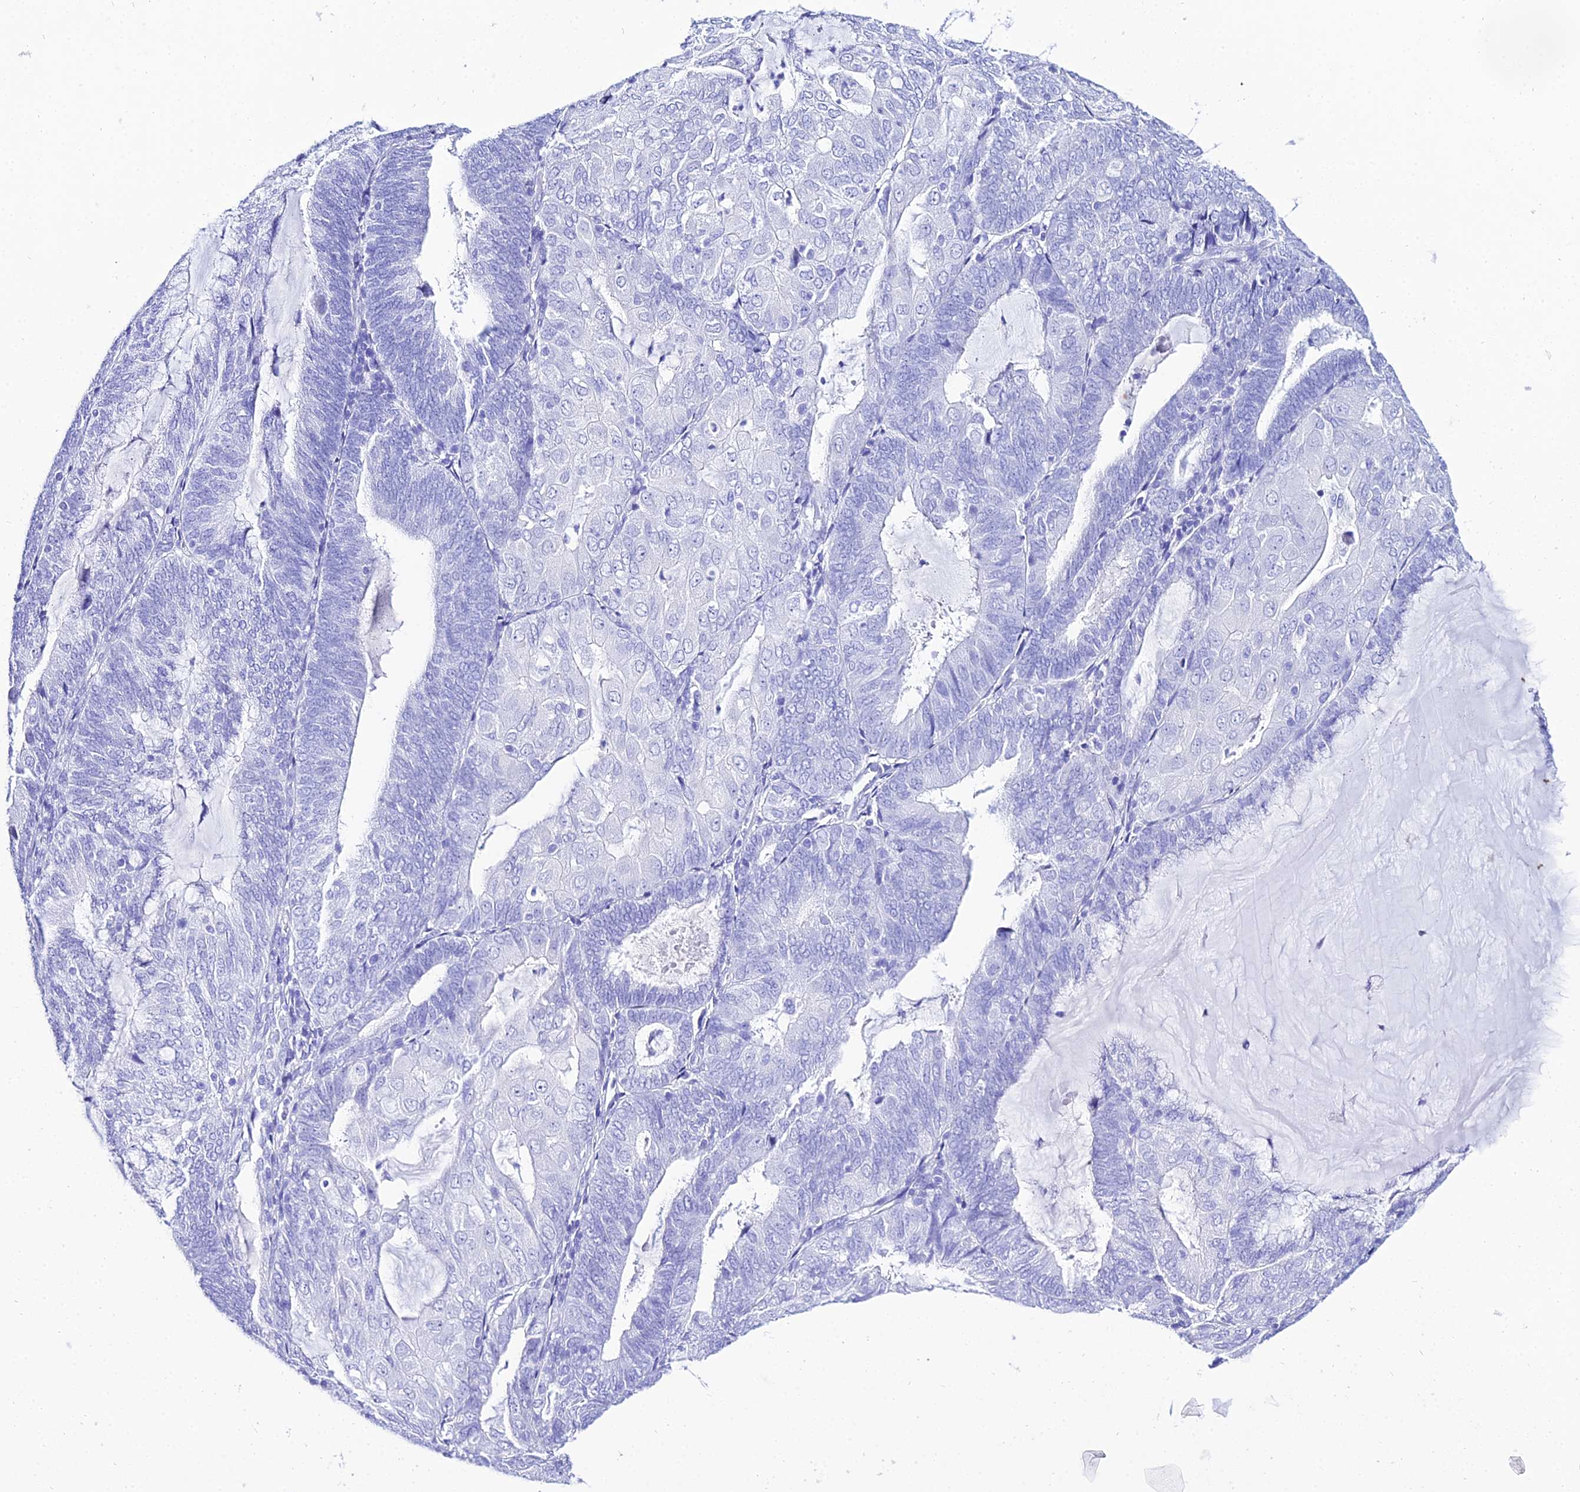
{"staining": {"intensity": "negative", "quantity": "none", "location": "none"}, "tissue": "endometrial cancer", "cell_type": "Tumor cells", "image_type": "cancer", "snomed": [{"axis": "morphology", "description": "Adenocarcinoma, NOS"}, {"axis": "topography", "description": "Endometrium"}], "caption": "There is no significant positivity in tumor cells of endometrial cancer.", "gene": "TRMT44", "patient": {"sex": "female", "age": 81}}